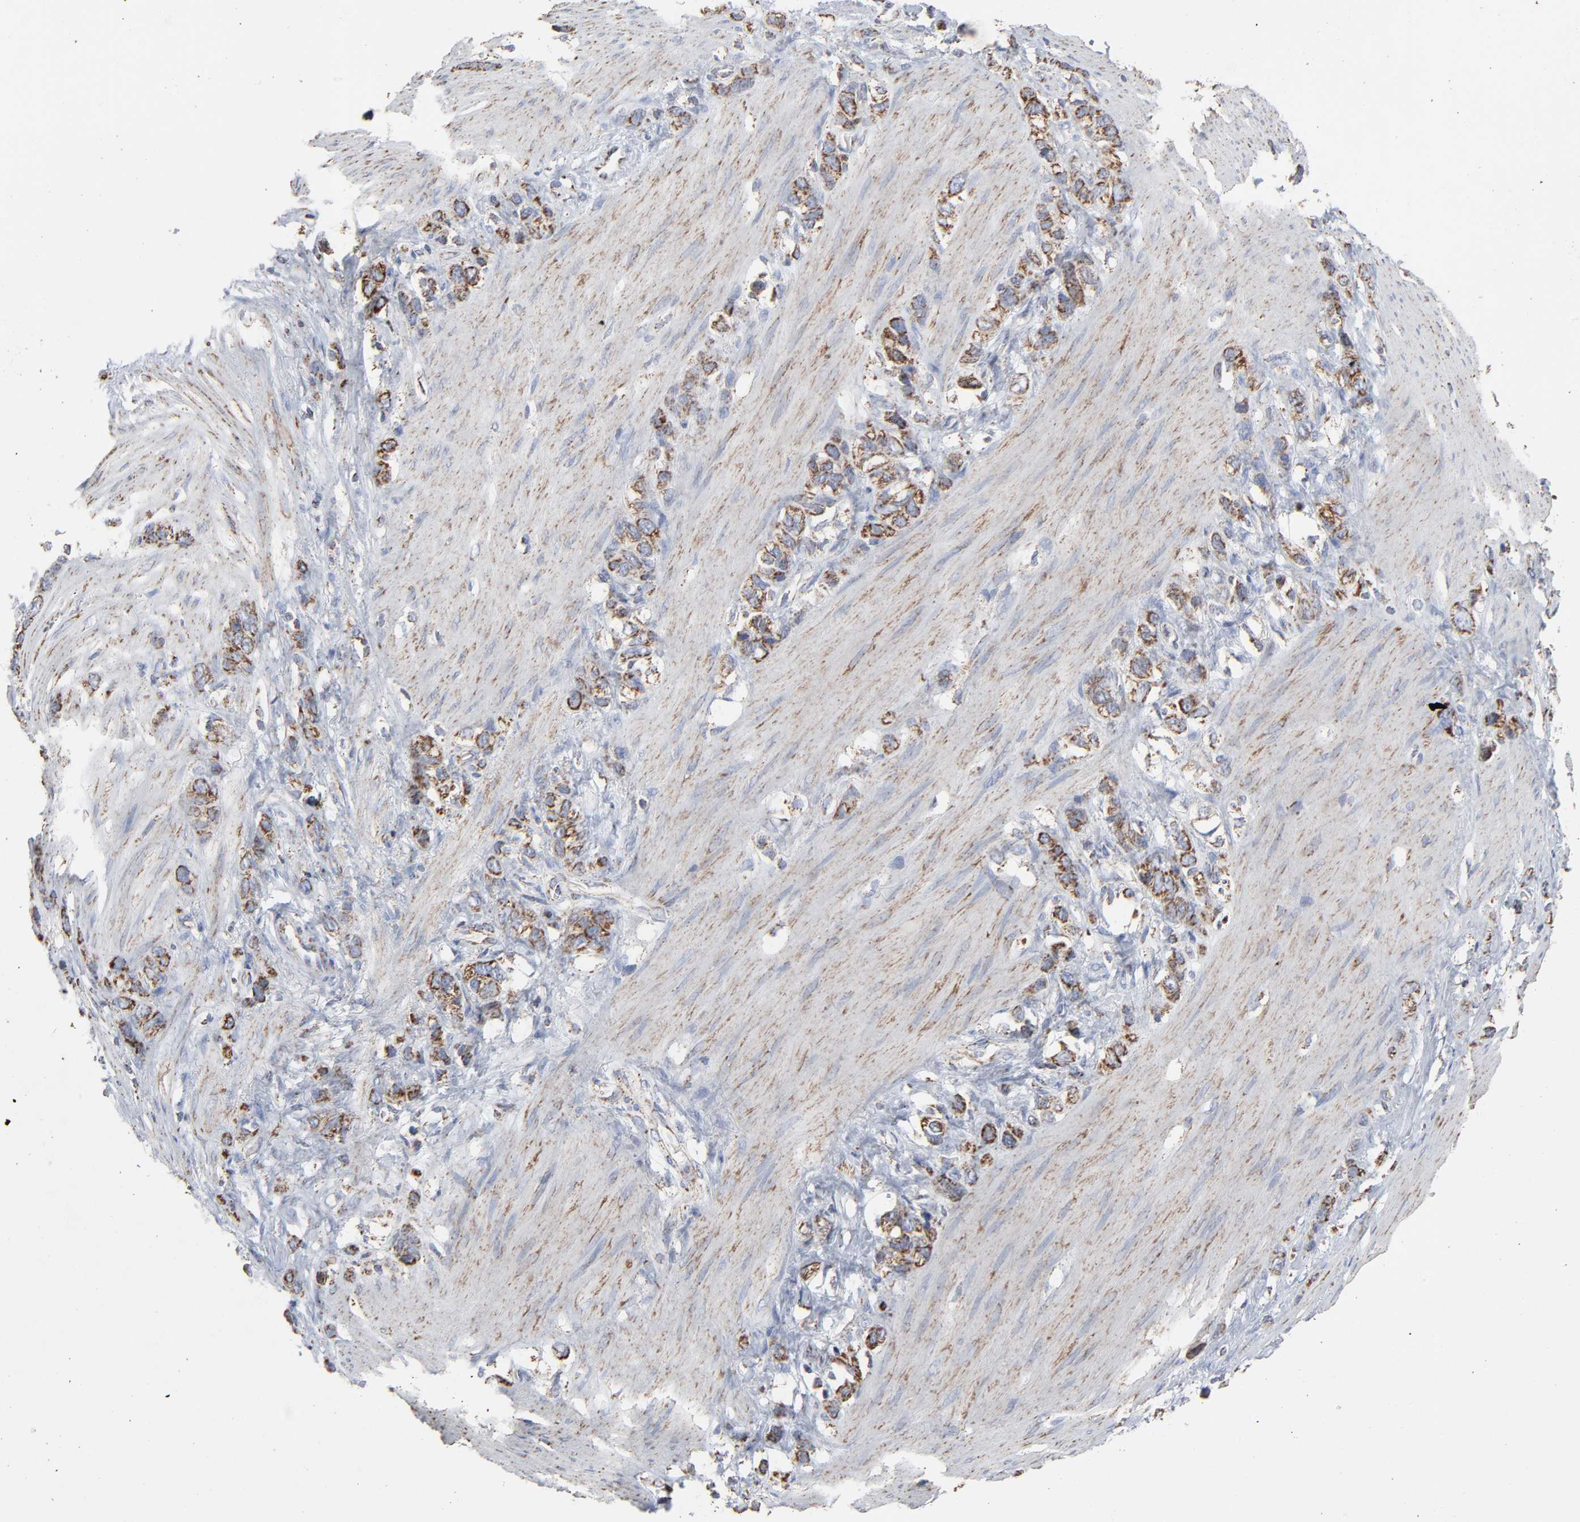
{"staining": {"intensity": "strong", "quantity": ">75%", "location": "cytoplasmic/membranous"}, "tissue": "stomach cancer", "cell_type": "Tumor cells", "image_type": "cancer", "snomed": [{"axis": "morphology", "description": "Normal tissue, NOS"}, {"axis": "morphology", "description": "Adenocarcinoma, NOS"}, {"axis": "morphology", "description": "Adenocarcinoma, High grade"}, {"axis": "topography", "description": "Stomach, upper"}, {"axis": "topography", "description": "Stomach"}], "caption": "This is an image of immunohistochemistry (IHC) staining of stomach high-grade adenocarcinoma, which shows strong staining in the cytoplasmic/membranous of tumor cells.", "gene": "UQCRC1", "patient": {"sex": "female", "age": 65}}